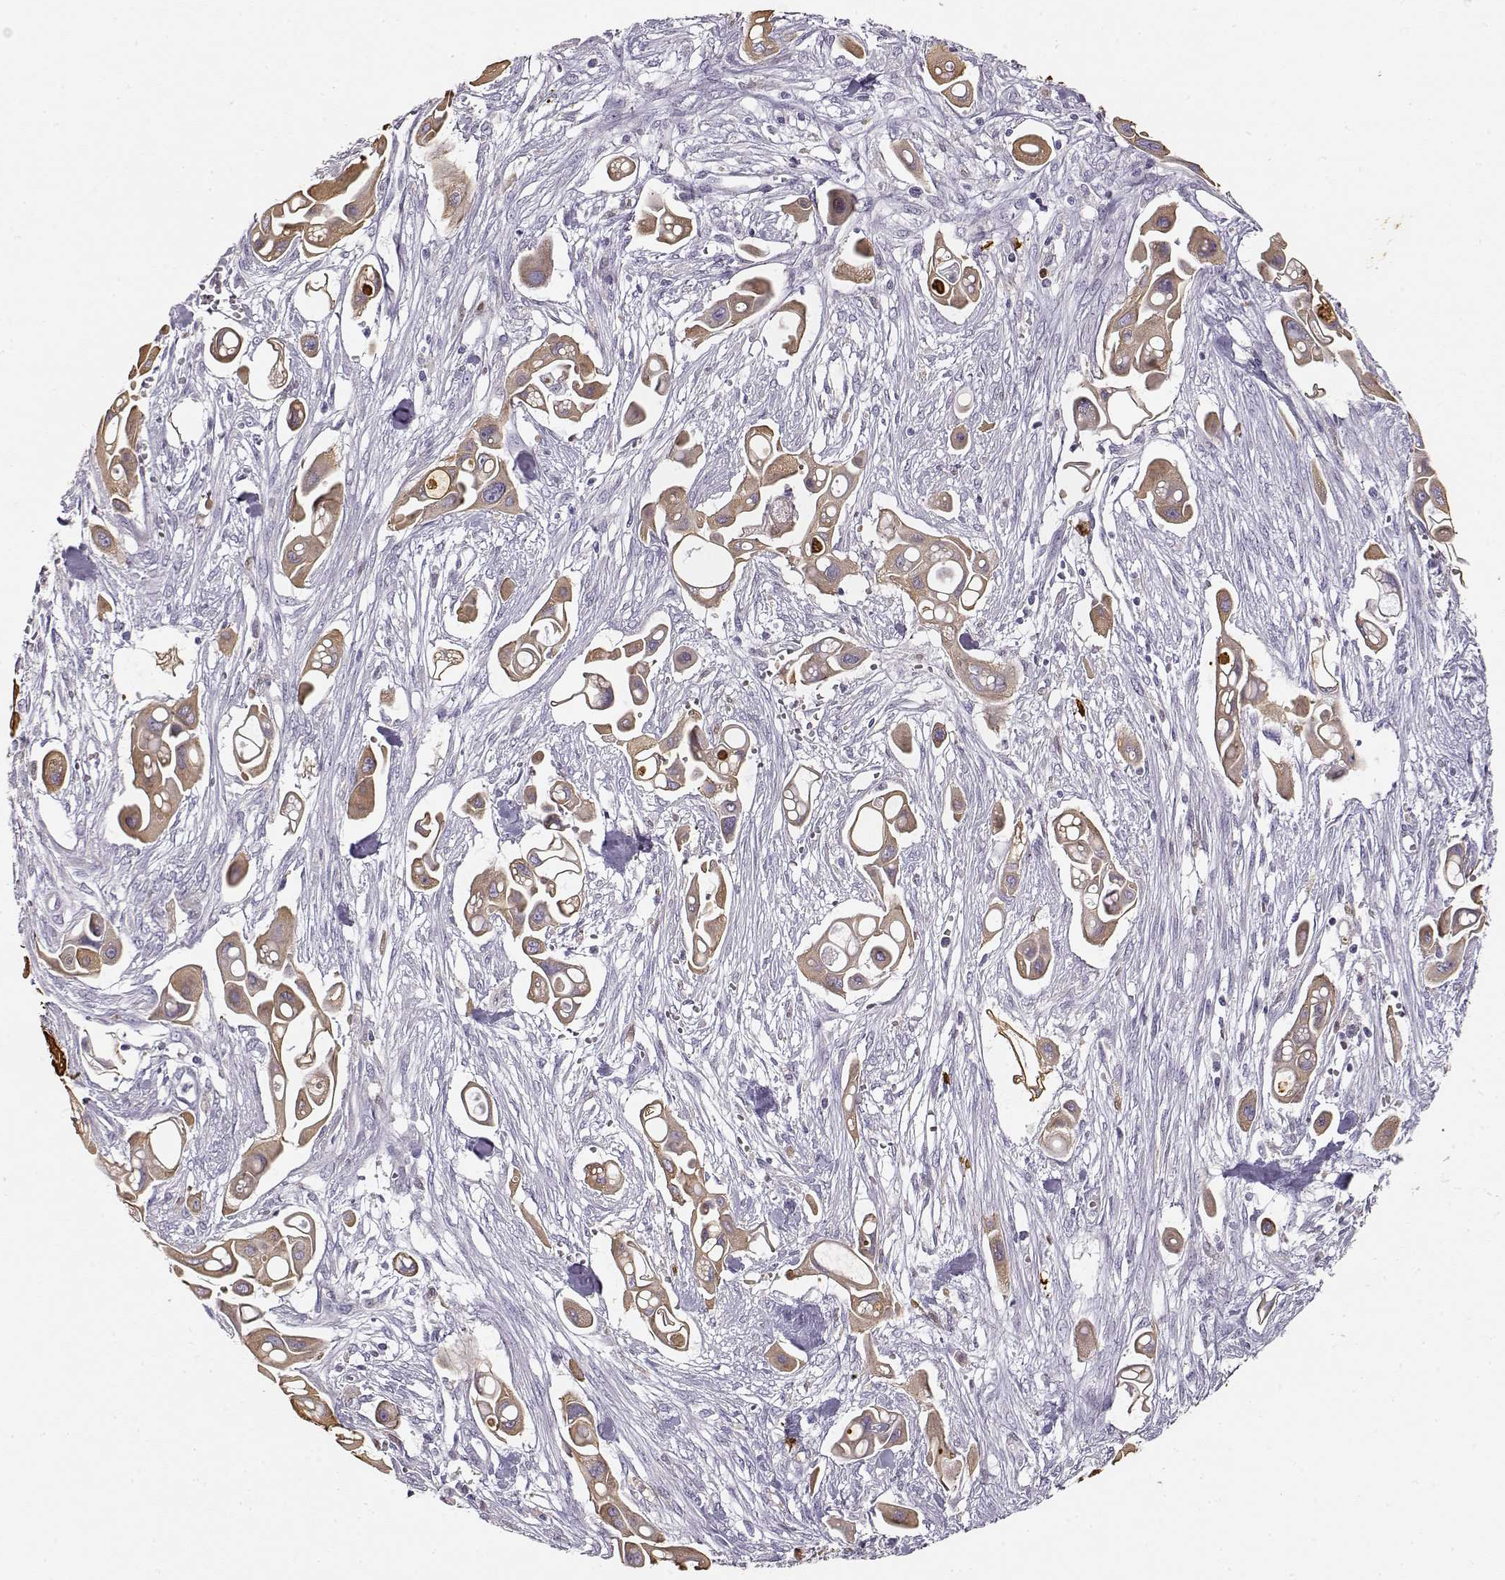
{"staining": {"intensity": "moderate", "quantity": ">75%", "location": "cytoplasmic/membranous"}, "tissue": "pancreatic cancer", "cell_type": "Tumor cells", "image_type": "cancer", "snomed": [{"axis": "morphology", "description": "Adenocarcinoma, NOS"}, {"axis": "topography", "description": "Pancreas"}], "caption": "Brown immunohistochemical staining in pancreatic cancer (adenocarcinoma) displays moderate cytoplasmic/membranous positivity in approximately >75% of tumor cells.", "gene": "S100B", "patient": {"sex": "male", "age": 50}}